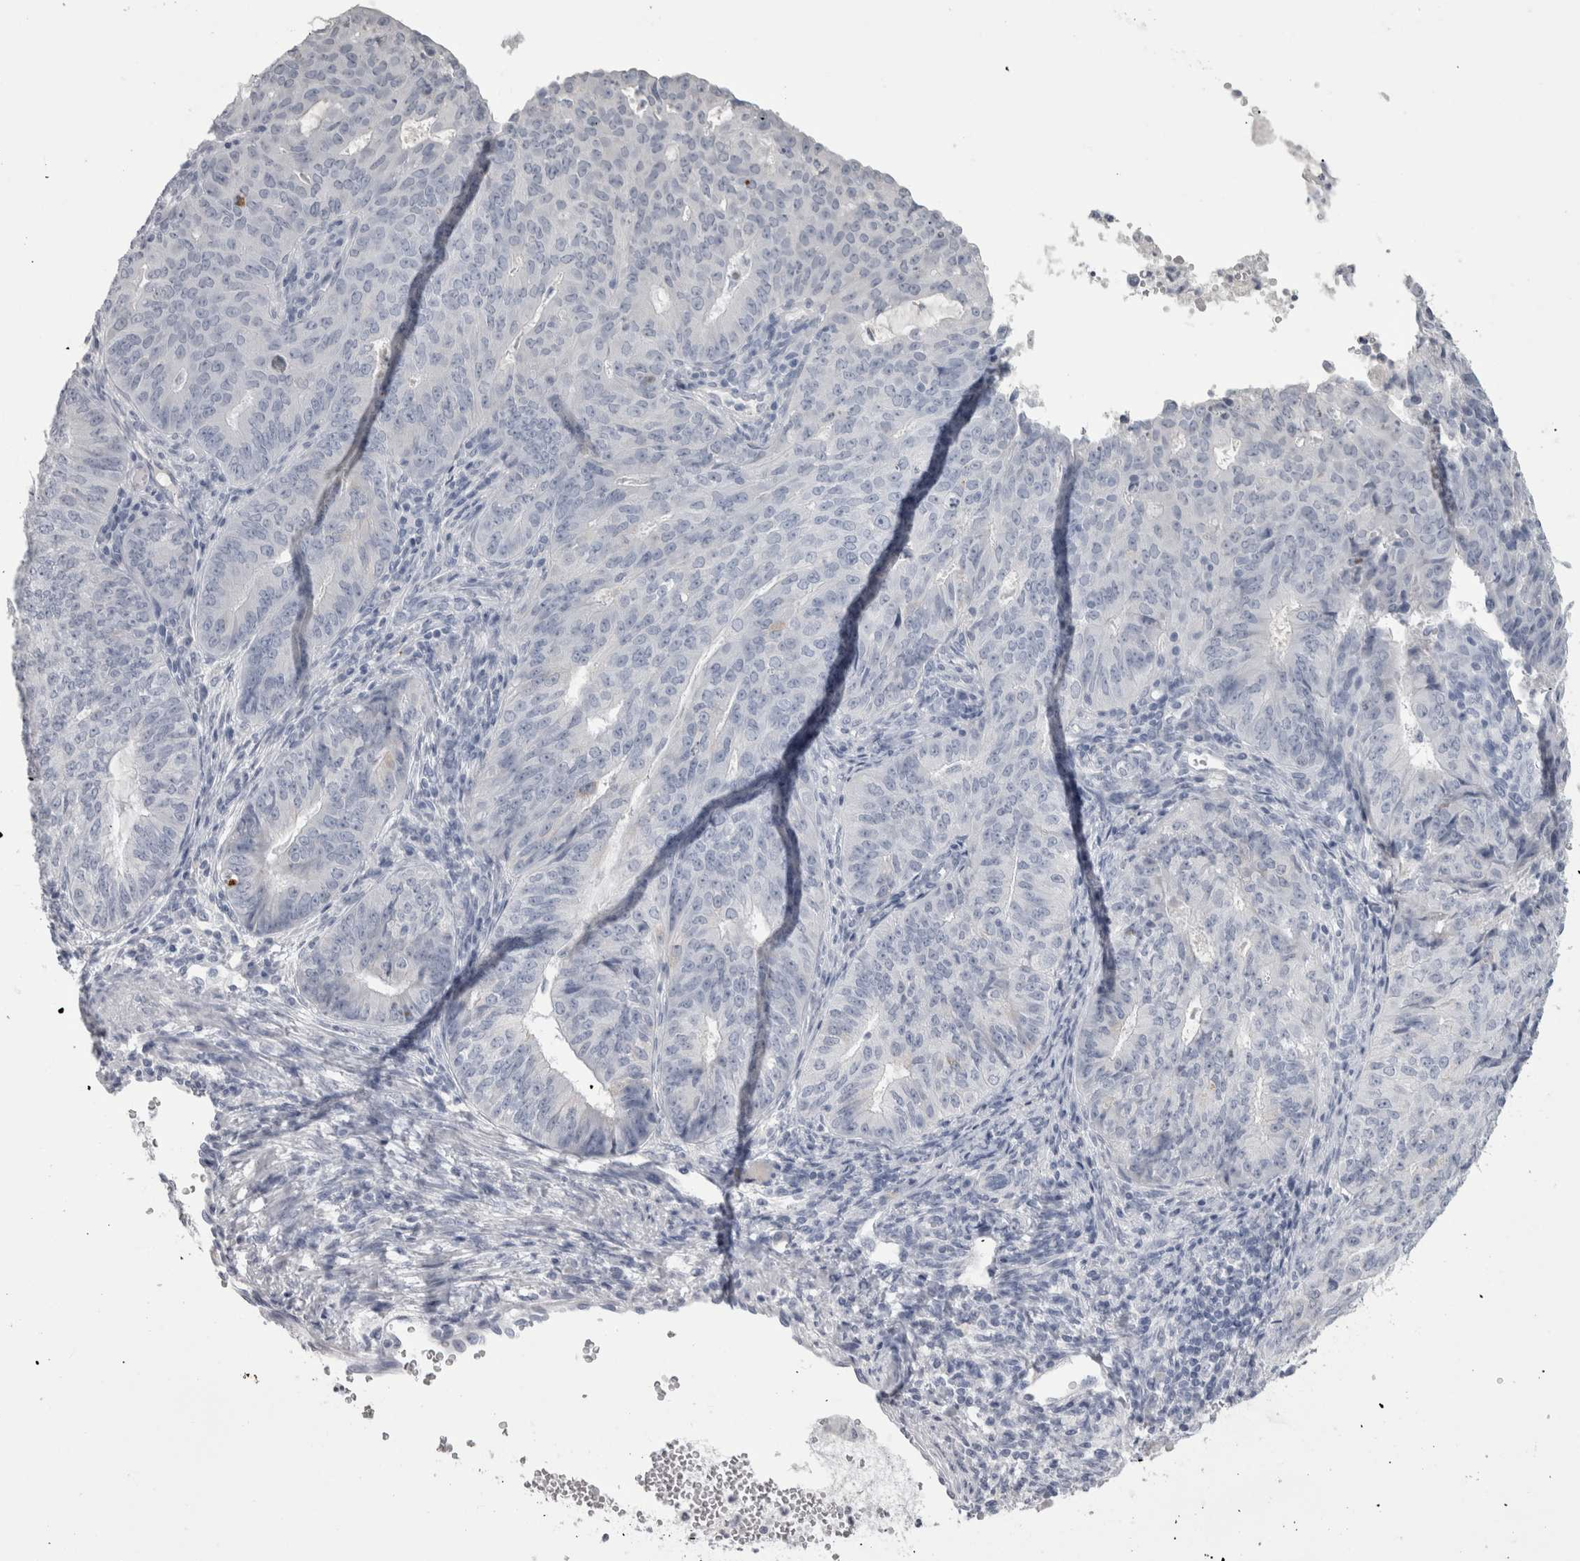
{"staining": {"intensity": "negative", "quantity": "none", "location": "none"}, "tissue": "endometrial cancer", "cell_type": "Tumor cells", "image_type": "cancer", "snomed": [{"axis": "morphology", "description": "Adenocarcinoma, NOS"}, {"axis": "topography", "description": "Endometrium"}], "caption": "This is an IHC histopathology image of human endometrial adenocarcinoma. There is no positivity in tumor cells.", "gene": "ADAM2", "patient": {"sex": "female", "age": 32}}